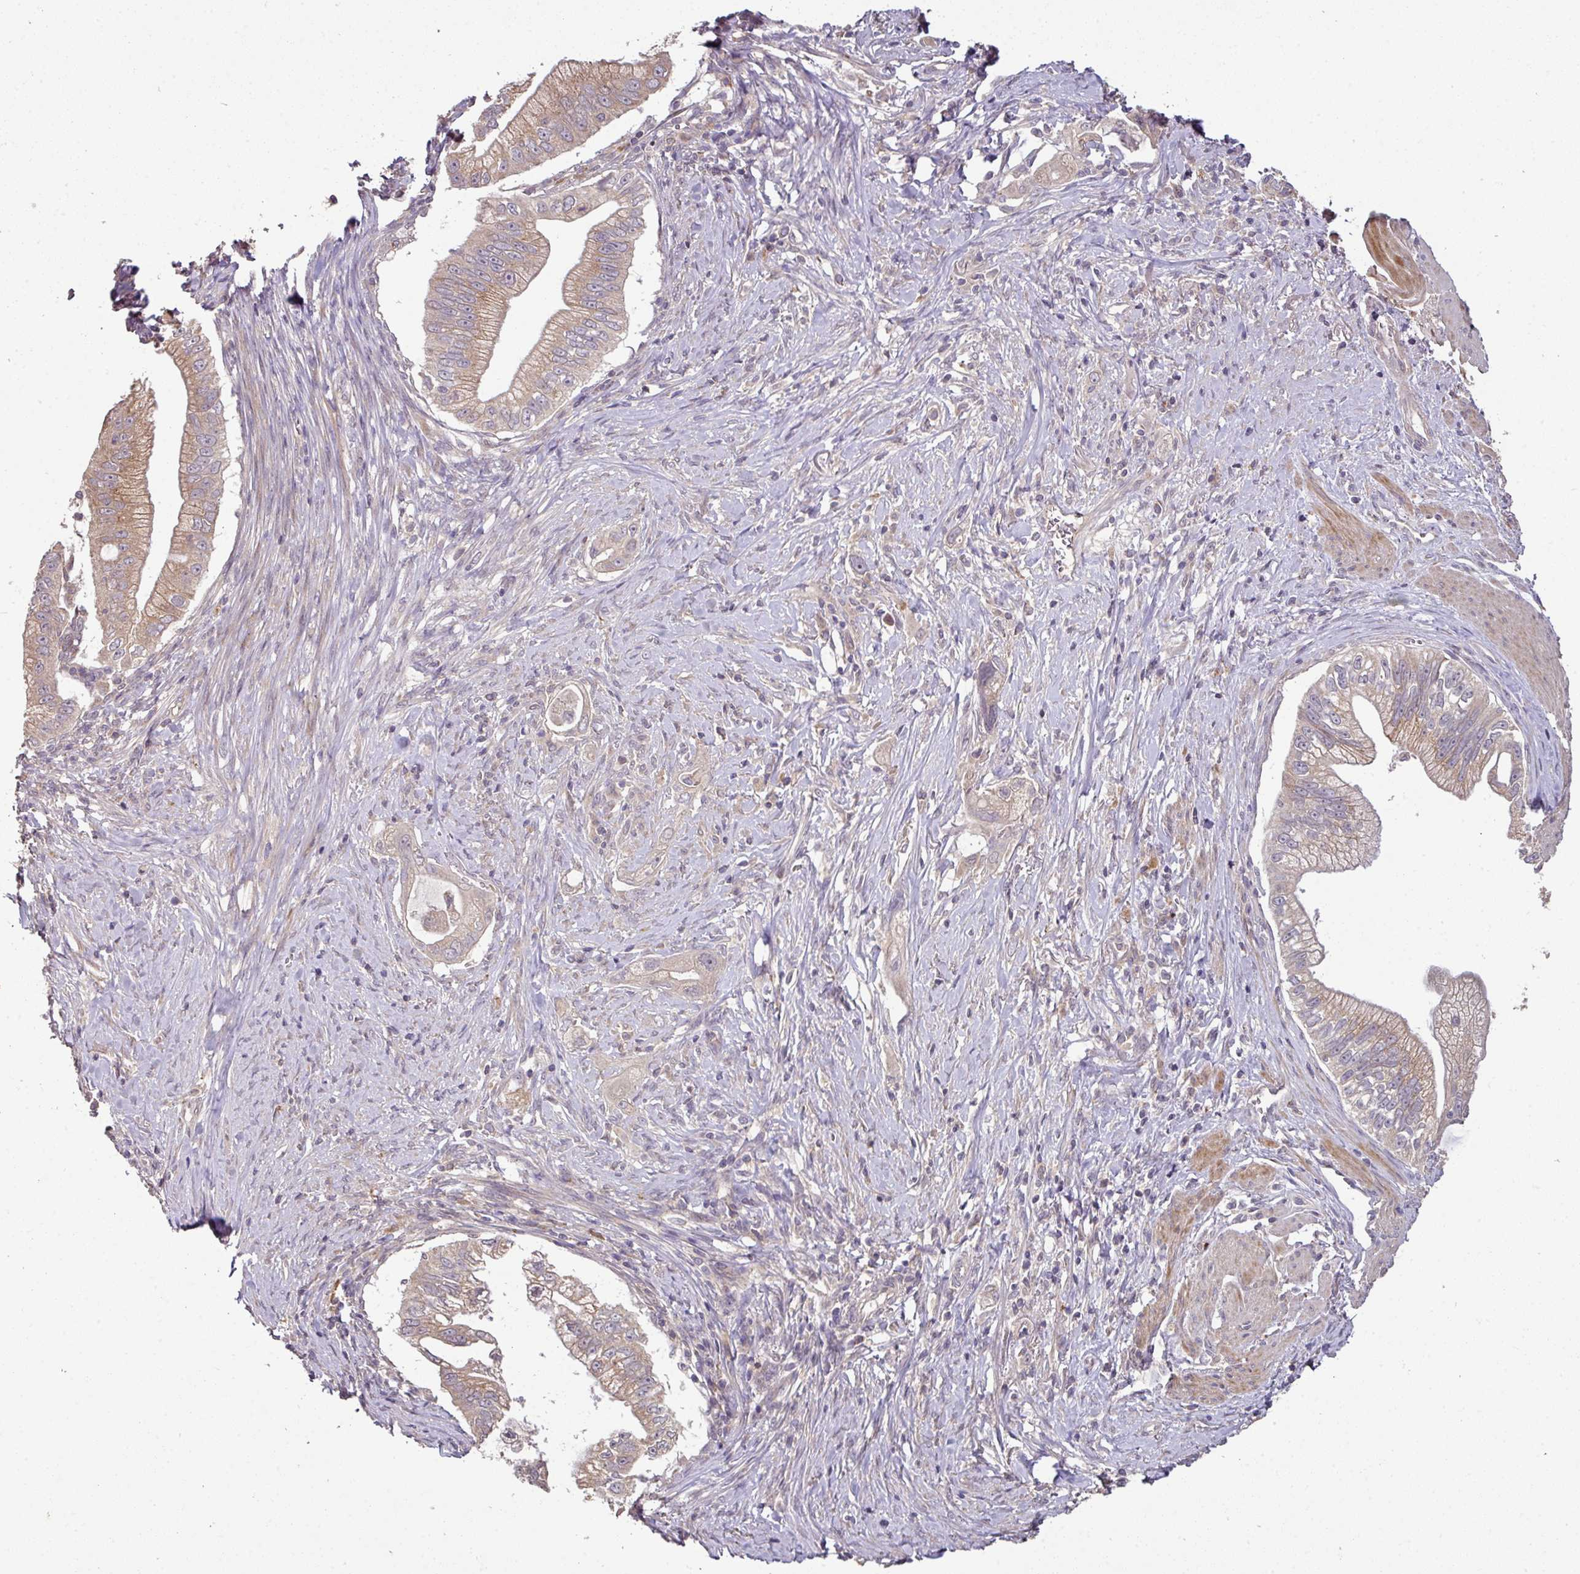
{"staining": {"intensity": "weak", "quantity": "25%-75%", "location": "cytoplasmic/membranous"}, "tissue": "pancreatic cancer", "cell_type": "Tumor cells", "image_type": "cancer", "snomed": [{"axis": "morphology", "description": "Adenocarcinoma, NOS"}, {"axis": "topography", "description": "Pancreas"}], "caption": "Immunohistochemistry (IHC) staining of adenocarcinoma (pancreatic), which demonstrates low levels of weak cytoplasmic/membranous positivity in about 25%-75% of tumor cells indicating weak cytoplasmic/membranous protein expression. The staining was performed using DAB (3,3'-diaminobenzidine) (brown) for protein detection and nuclei were counterstained in hematoxylin (blue).", "gene": "SPCS3", "patient": {"sex": "male", "age": 70}}